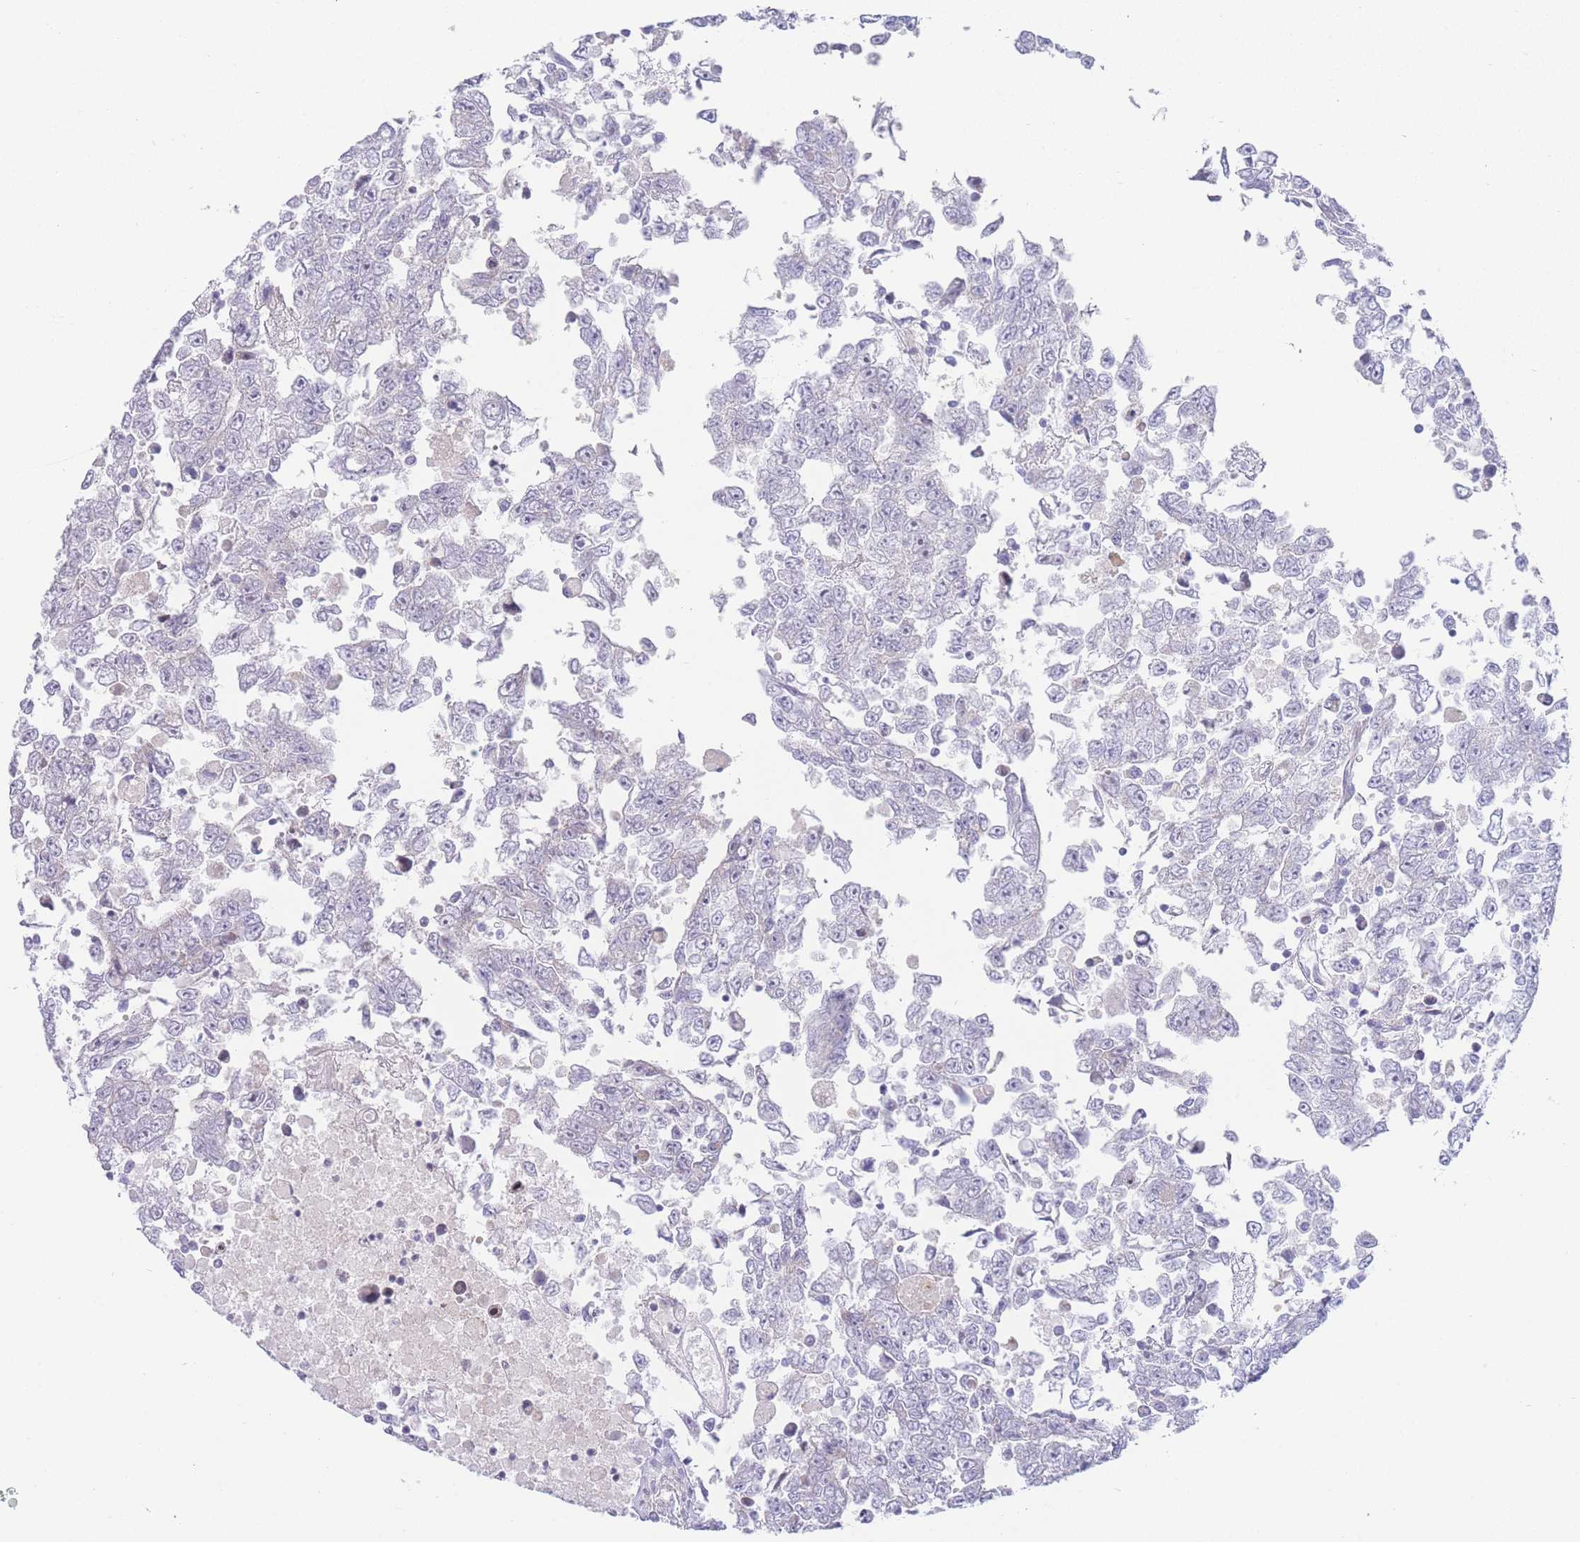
{"staining": {"intensity": "negative", "quantity": "none", "location": "none"}, "tissue": "testis cancer", "cell_type": "Tumor cells", "image_type": "cancer", "snomed": [{"axis": "morphology", "description": "Carcinoma, Embryonal, NOS"}, {"axis": "topography", "description": "Testis"}], "caption": "This is an immunohistochemistry (IHC) micrograph of testis cancer. There is no expression in tumor cells.", "gene": "GPAM", "patient": {"sex": "male", "age": 25}}